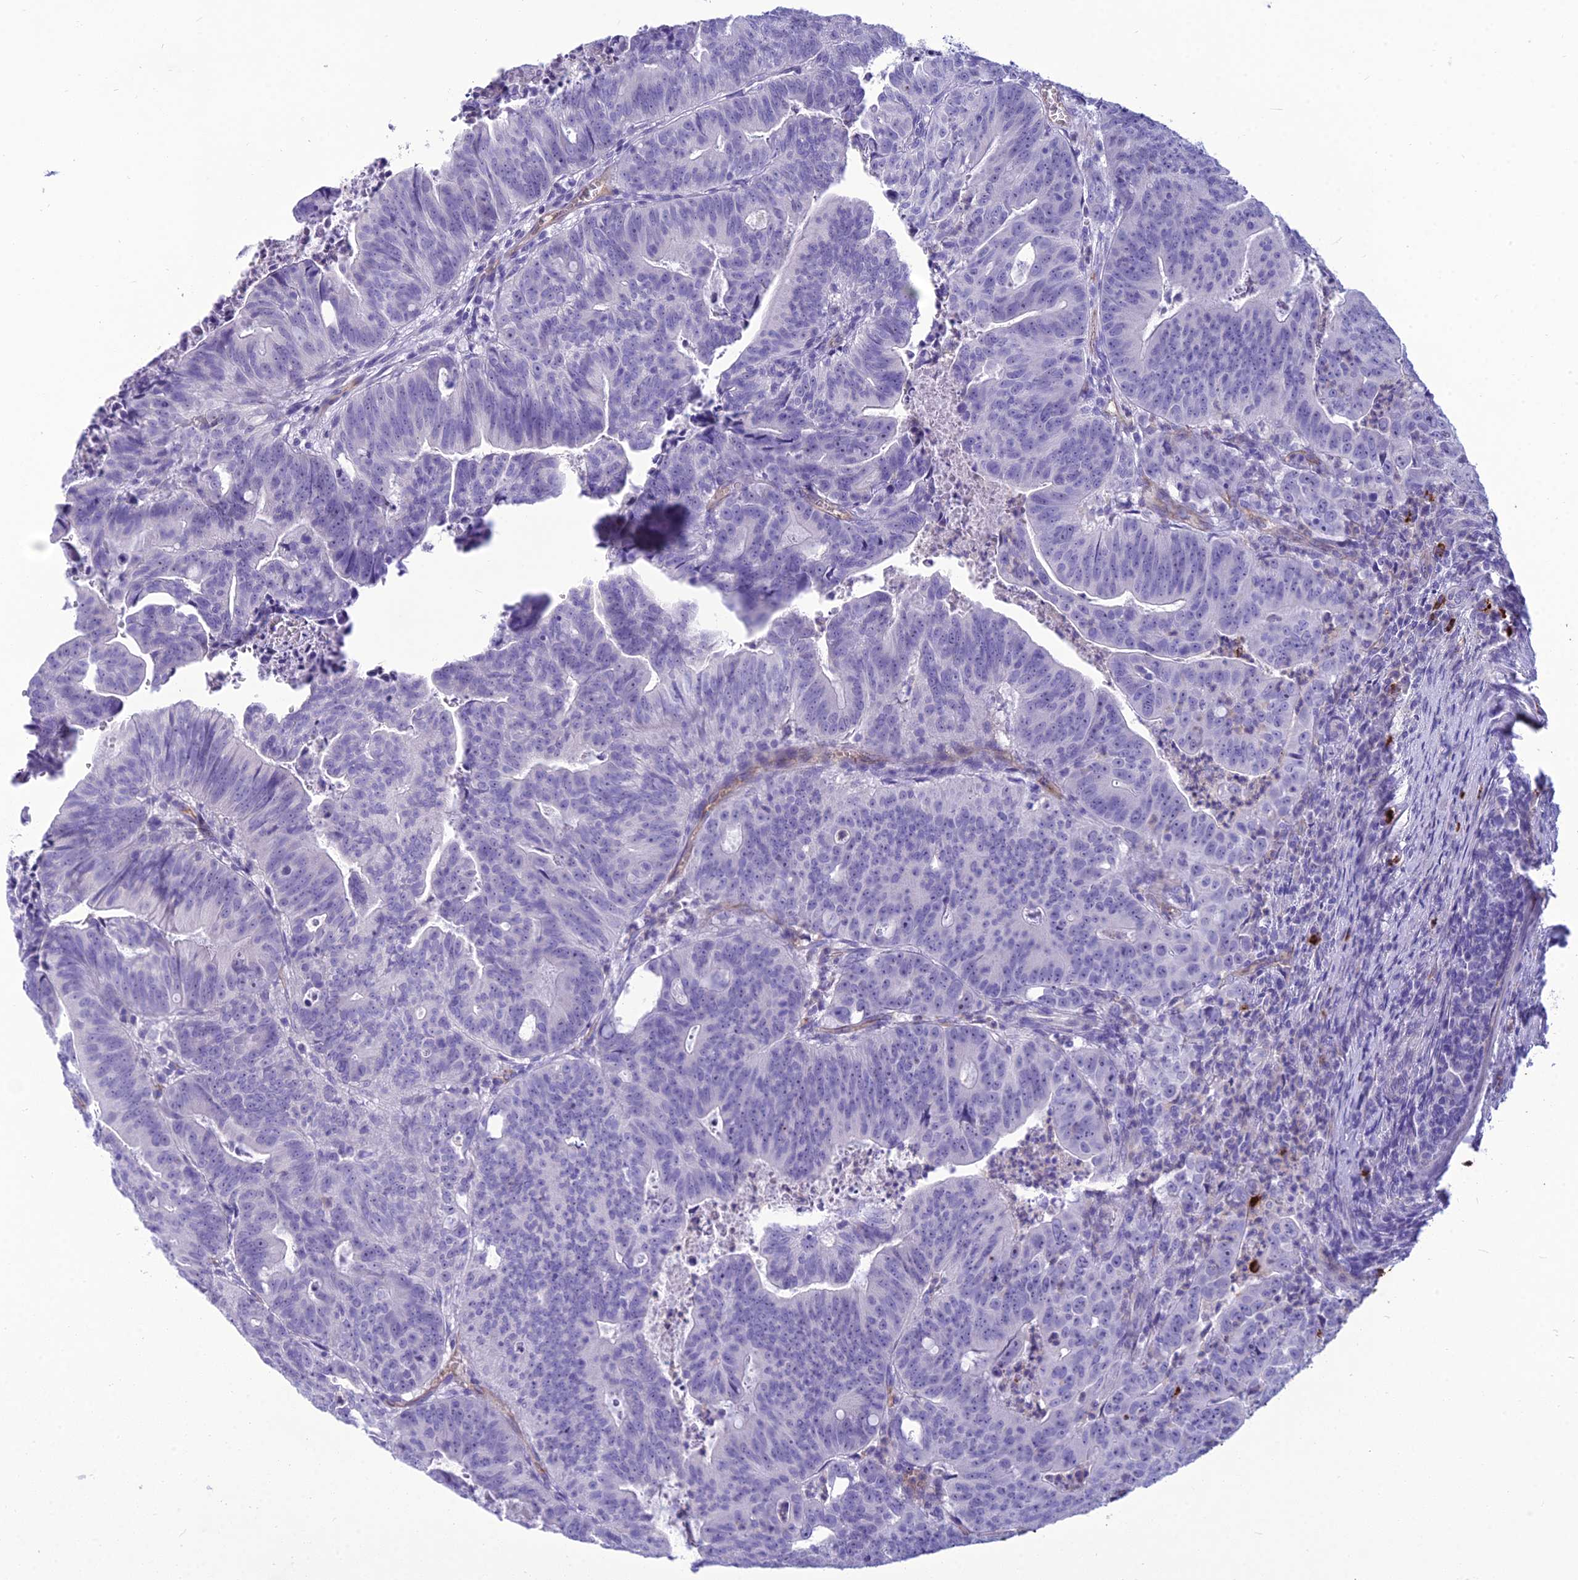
{"staining": {"intensity": "negative", "quantity": "none", "location": "none"}, "tissue": "colorectal cancer", "cell_type": "Tumor cells", "image_type": "cancer", "snomed": [{"axis": "morphology", "description": "Adenocarcinoma, NOS"}, {"axis": "topography", "description": "Rectum"}], "caption": "Immunohistochemical staining of human colorectal cancer (adenocarcinoma) exhibits no significant positivity in tumor cells. (Immunohistochemistry (ihc), brightfield microscopy, high magnification).", "gene": "BBS7", "patient": {"sex": "male", "age": 69}}